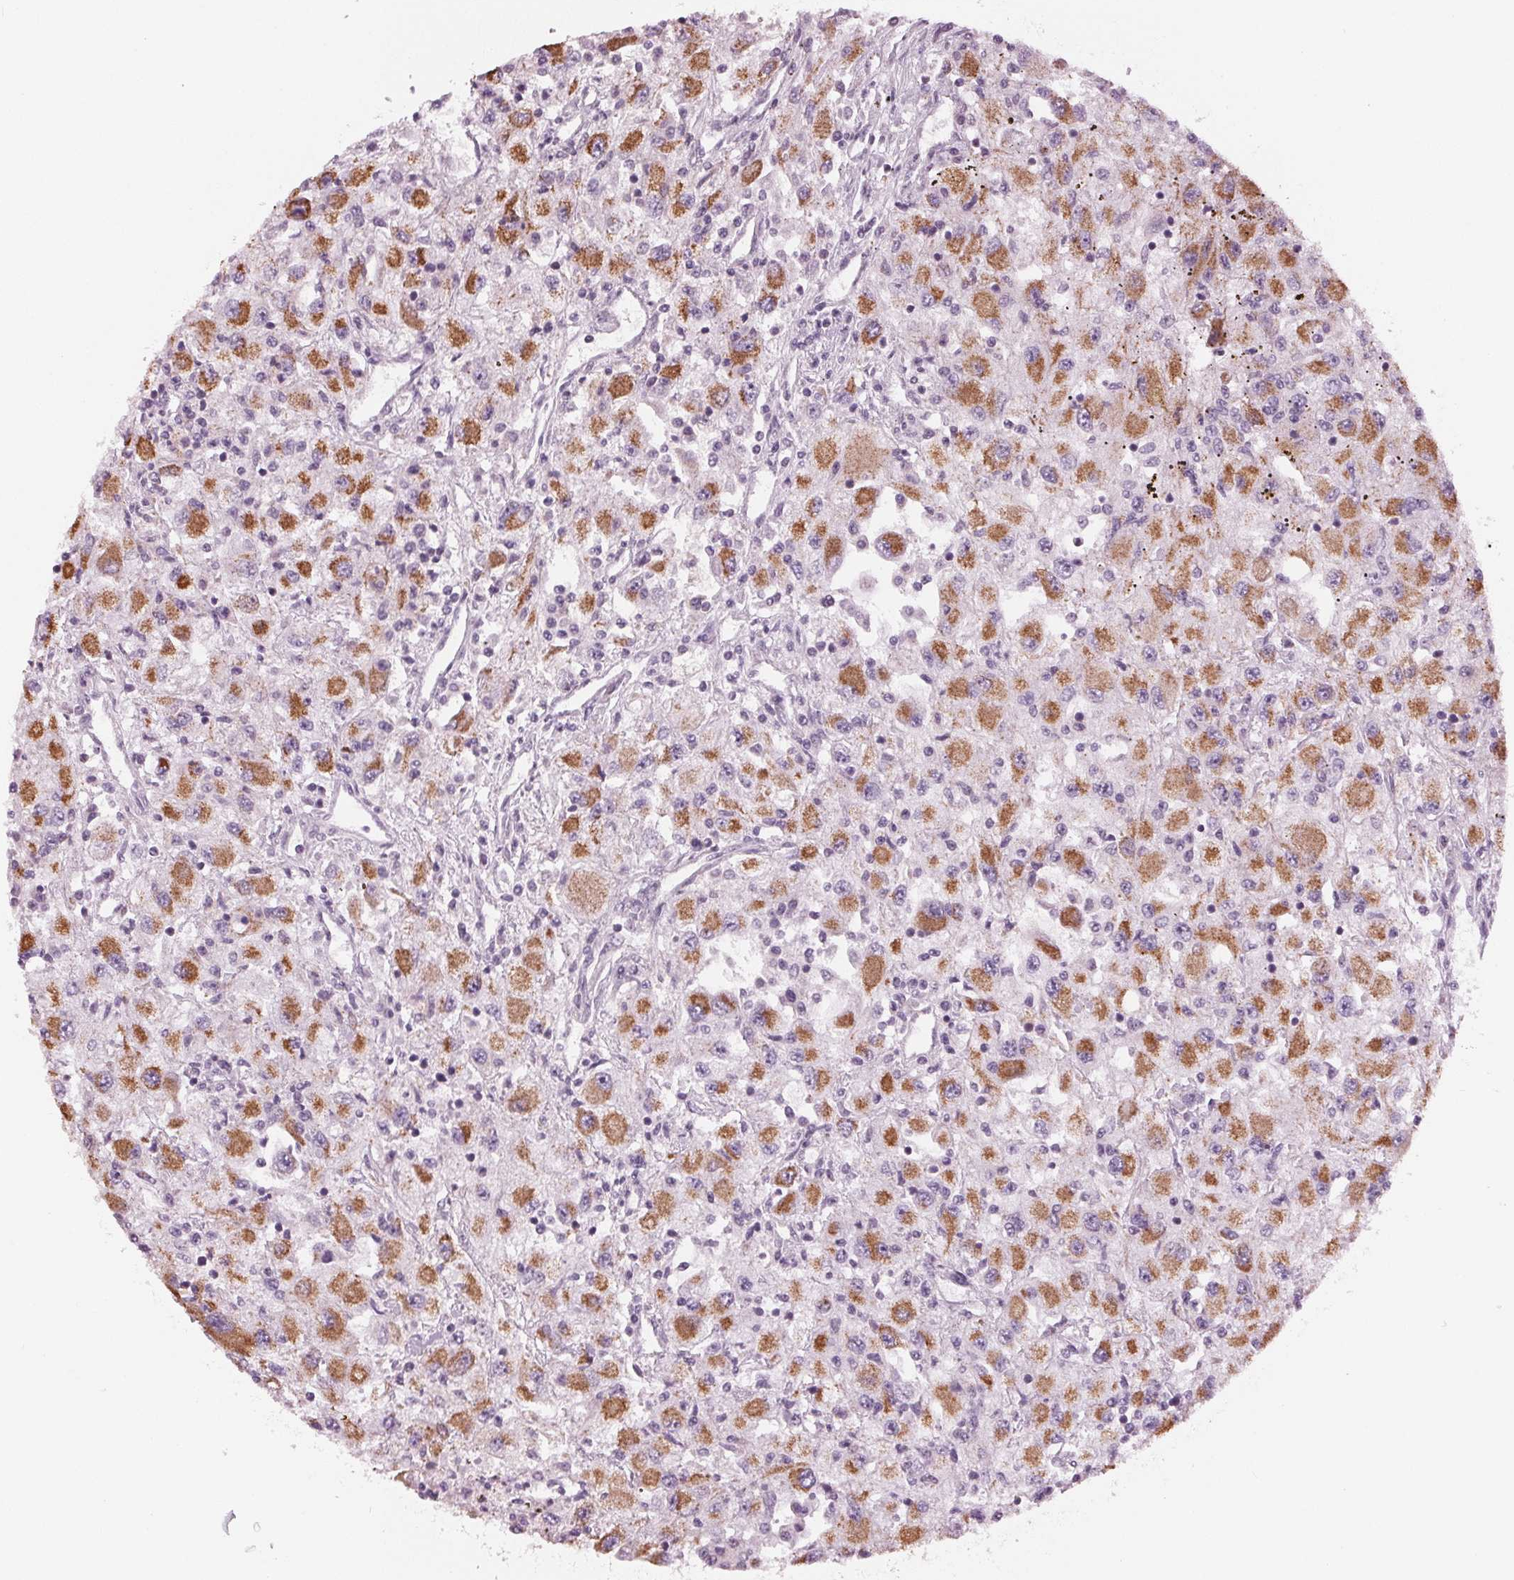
{"staining": {"intensity": "moderate", "quantity": ">75%", "location": "cytoplasmic/membranous"}, "tissue": "renal cancer", "cell_type": "Tumor cells", "image_type": "cancer", "snomed": [{"axis": "morphology", "description": "Adenocarcinoma, NOS"}, {"axis": "topography", "description": "Kidney"}], "caption": "Immunohistochemical staining of human renal cancer (adenocarcinoma) reveals medium levels of moderate cytoplasmic/membranous positivity in approximately >75% of tumor cells.", "gene": "SAMD4A", "patient": {"sex": "female", "age": 67}}